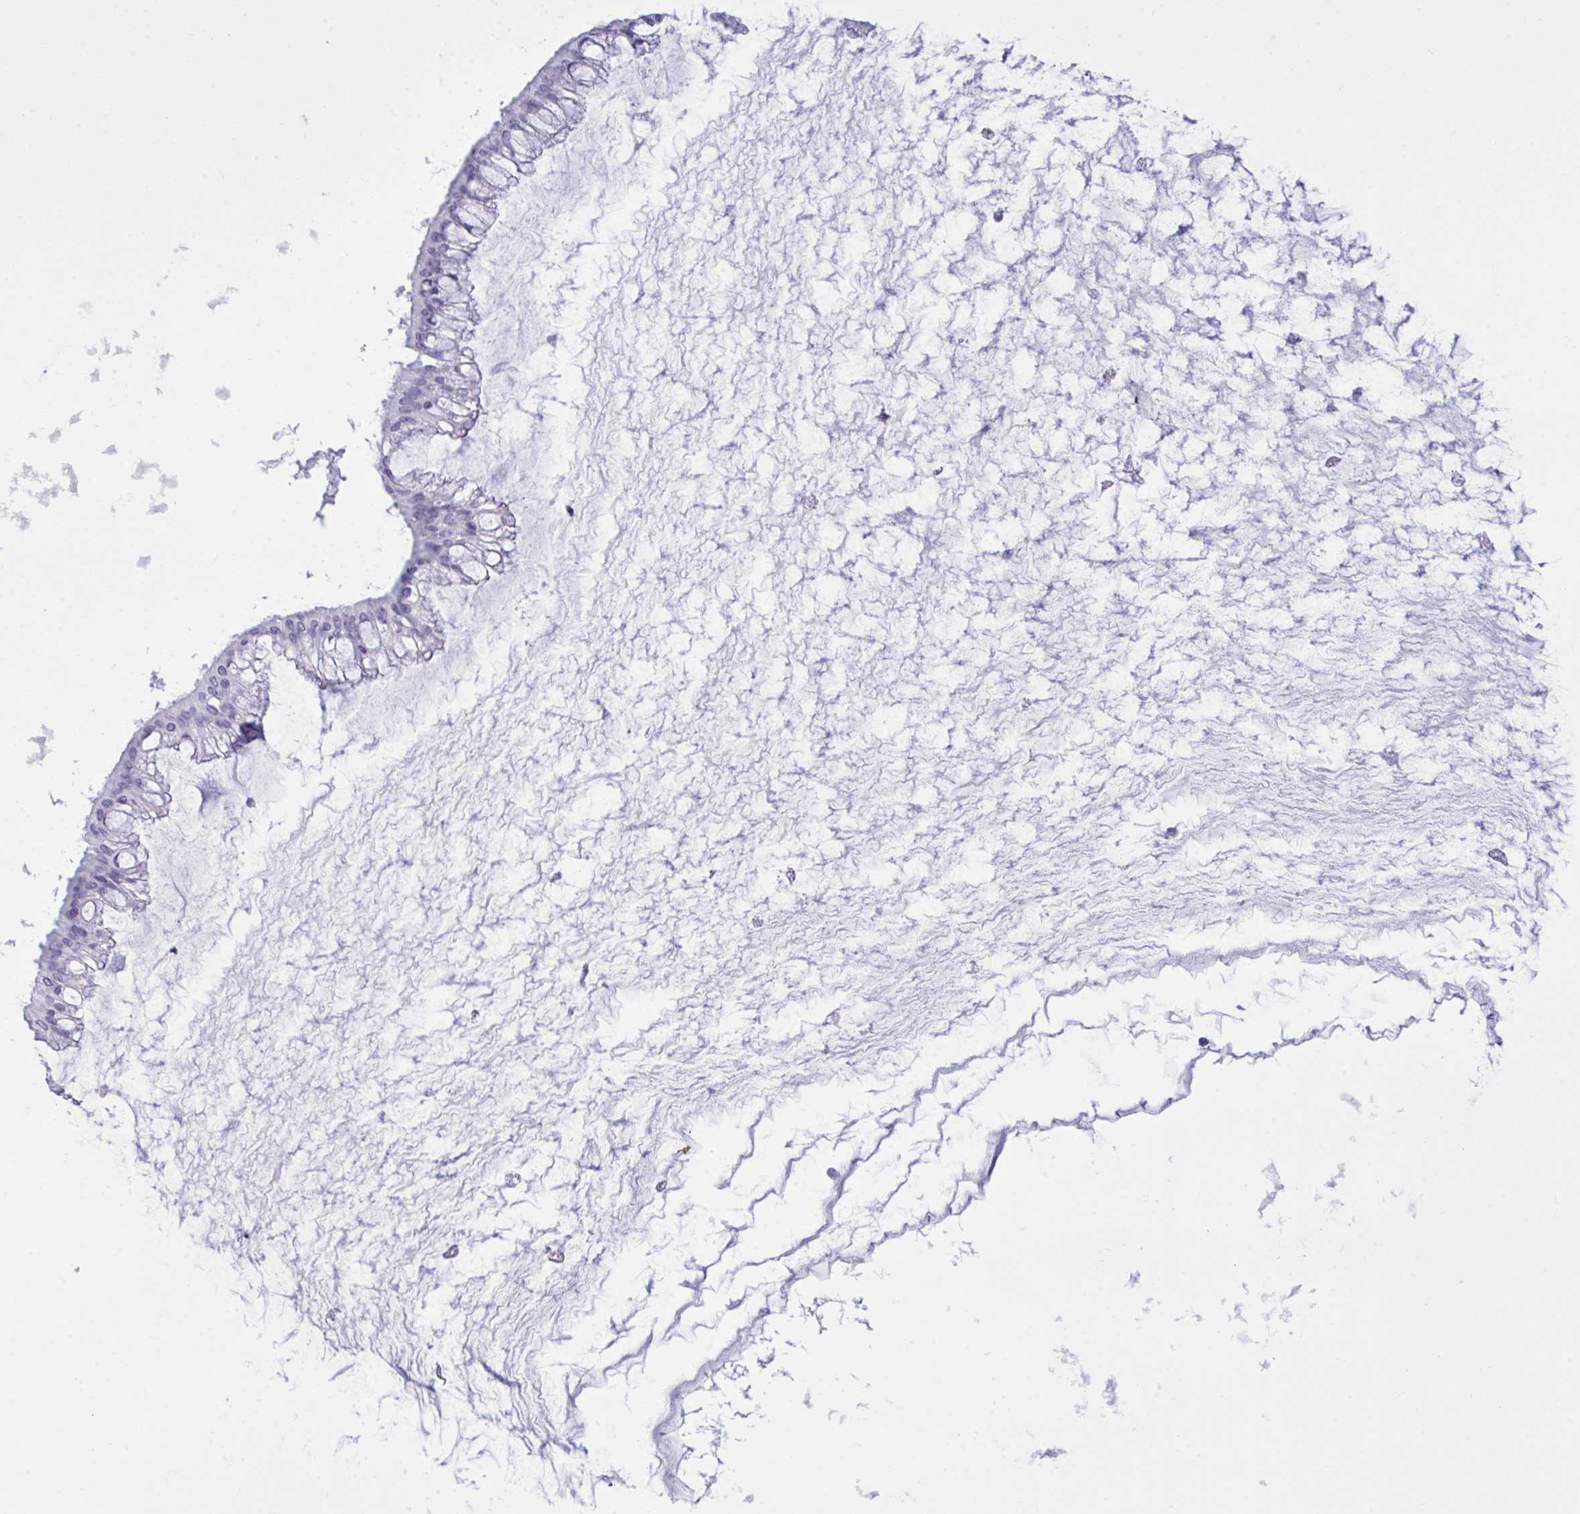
{"staining": {"intensity": "negative", "quantity": "none", "location": "none"}, "tissue": "ovarian cancer", "cell_type": "Tumor cells", "image_type": "cancer", "snomed": [{"axis": "morphology", "description": "Cystadenocarcinoma, mucinous, NOS"}, {"axis": "topography", "description": "Ovary"}], "caption": "A histopathology image of human ovarian cancer (mucinous cystadenocarcinoma) is negative for staining in tumor cells.", "gene": "ELN", "patient": {"sex": "female", "age": 73}}